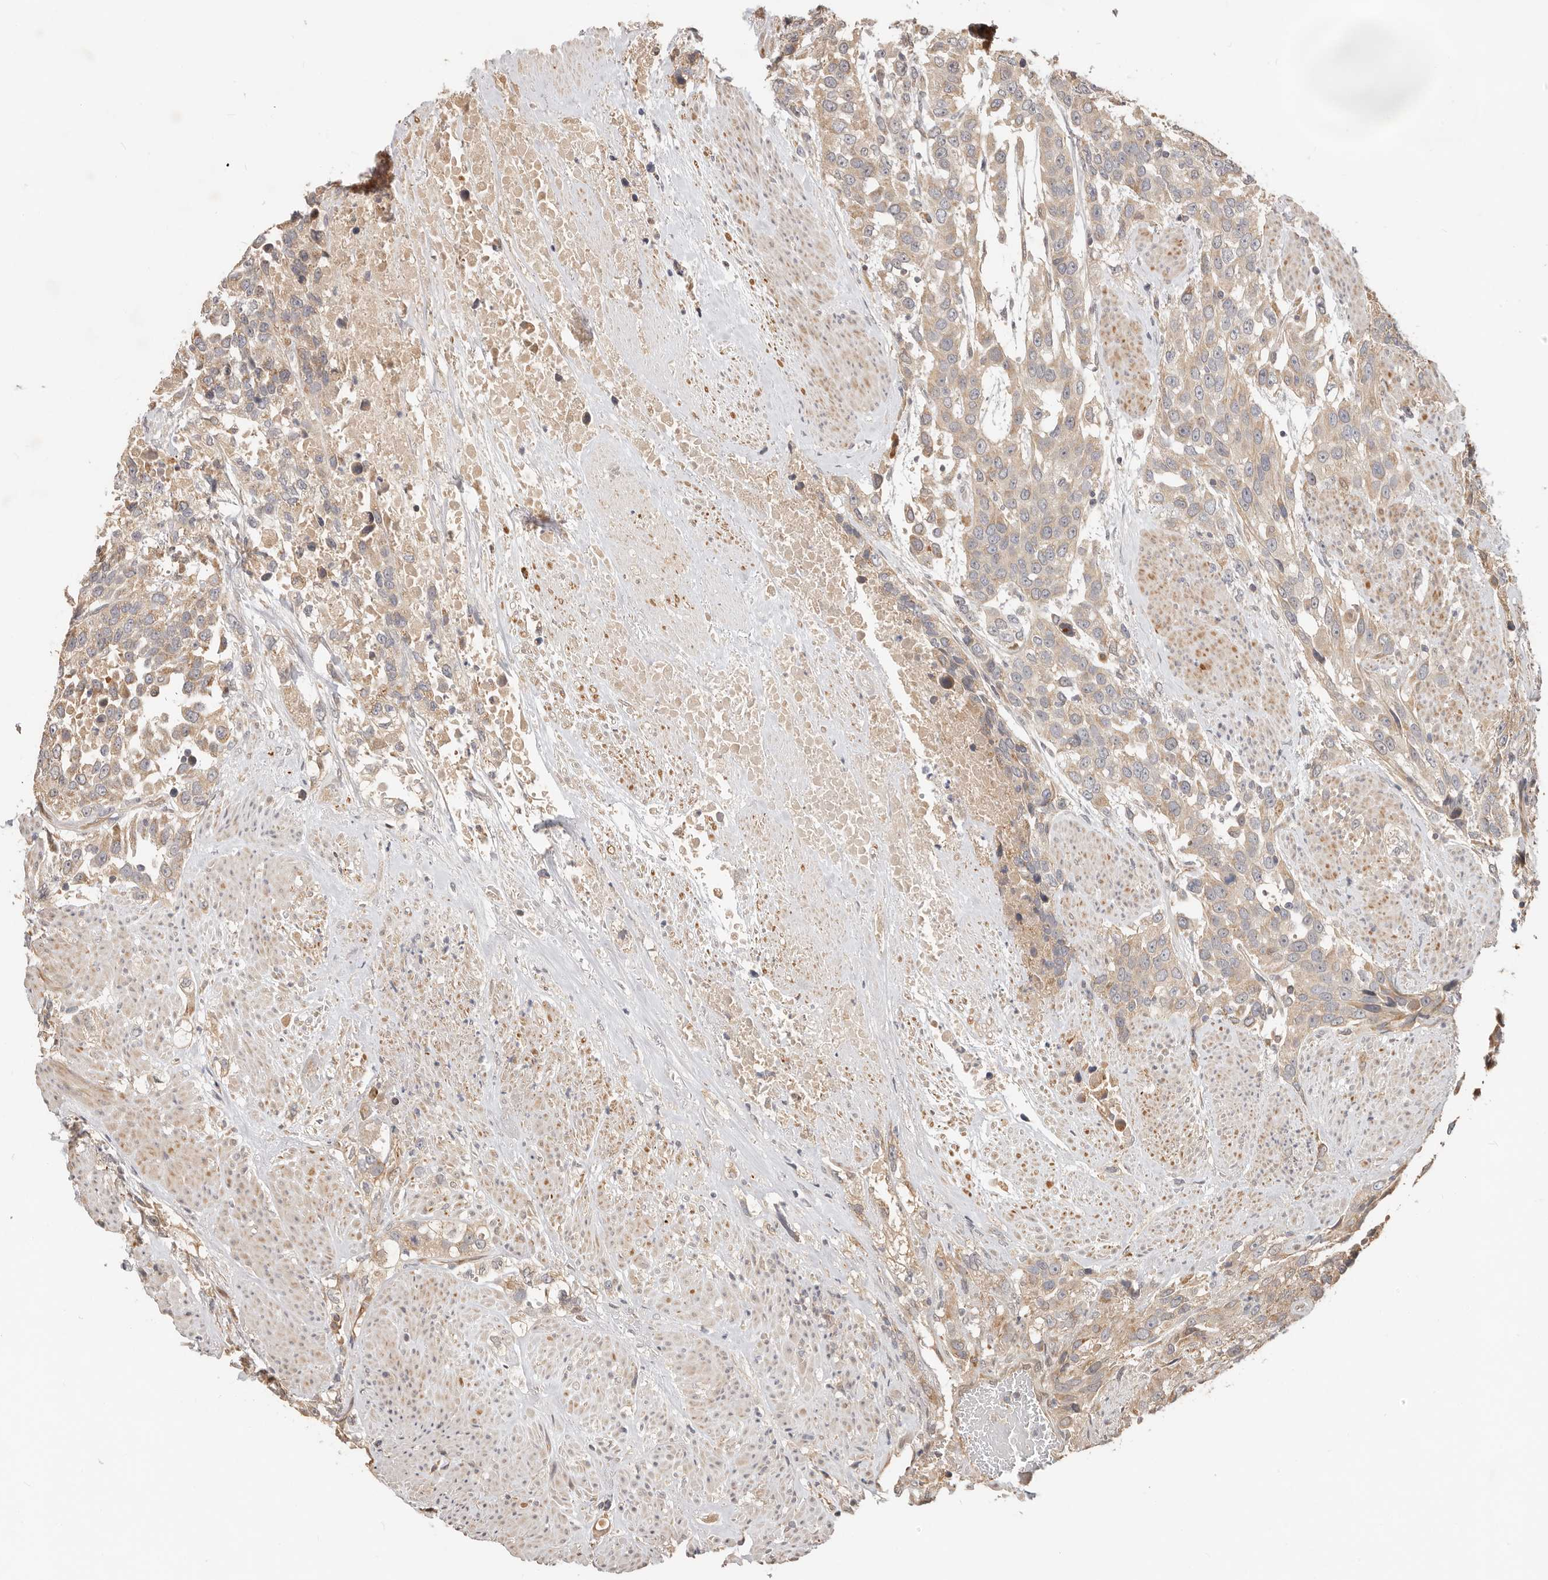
{"staining": {"intensity": "moderate", "quantity": ">75%", "location": "cytoplasmic/membranous"}, "tissue": "urothelial cancer", "cell_type": "Tumor cells", "image_type": "cancer", "snomed": [{"axis": "morphology", "description": "Urothelial carcinoma, High grade"}, {"axis": "topography", "description": "Urinary bladder"}], "caption": "Urothelial carcinoma (high-grade) stained for a protein (brown) displays moderate cytoplasmic/membranous positive staining in about >75% of tumor cells.", "gene": "MTFR2", "patient": {"sex": "female", "age": 80}}